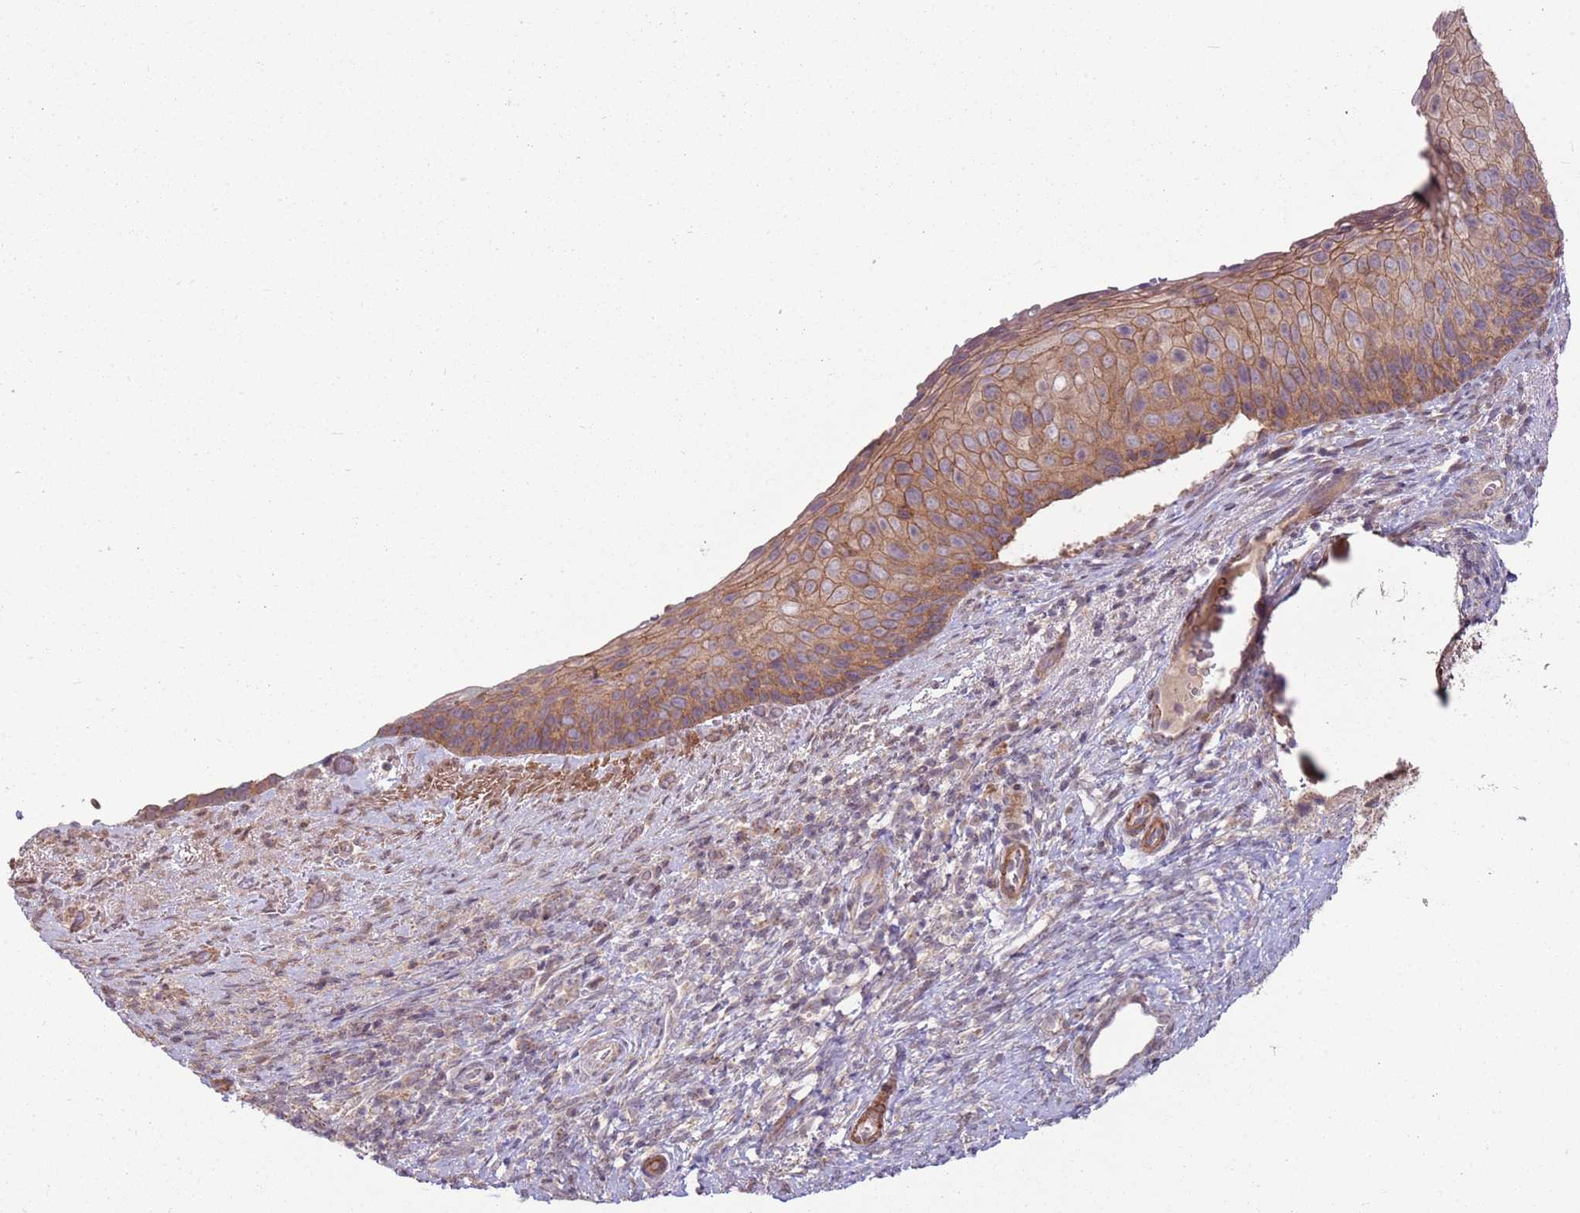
{"staining": {"intensity": "moderate", "quantity": ">75%", "location": "cytoplasmic/membranous"}, "tissue": "cervical cancer", "cell_type": "Tumor cells", "image_type": "cancer", "snomed": [{"axis": "morphology", "description": "Squamous cell carcinoma, NOS"}, {"axis": "topography", "description": "Cervix"}], "caption": "A brown stain highlights moderate cytoplasmic/membranous positivity of a protein in cervical cancer (squamous cell carcinoma) tumor cells.", "gene": "SPATA31D1", "patient": {"sex": "female", "age": 80}}